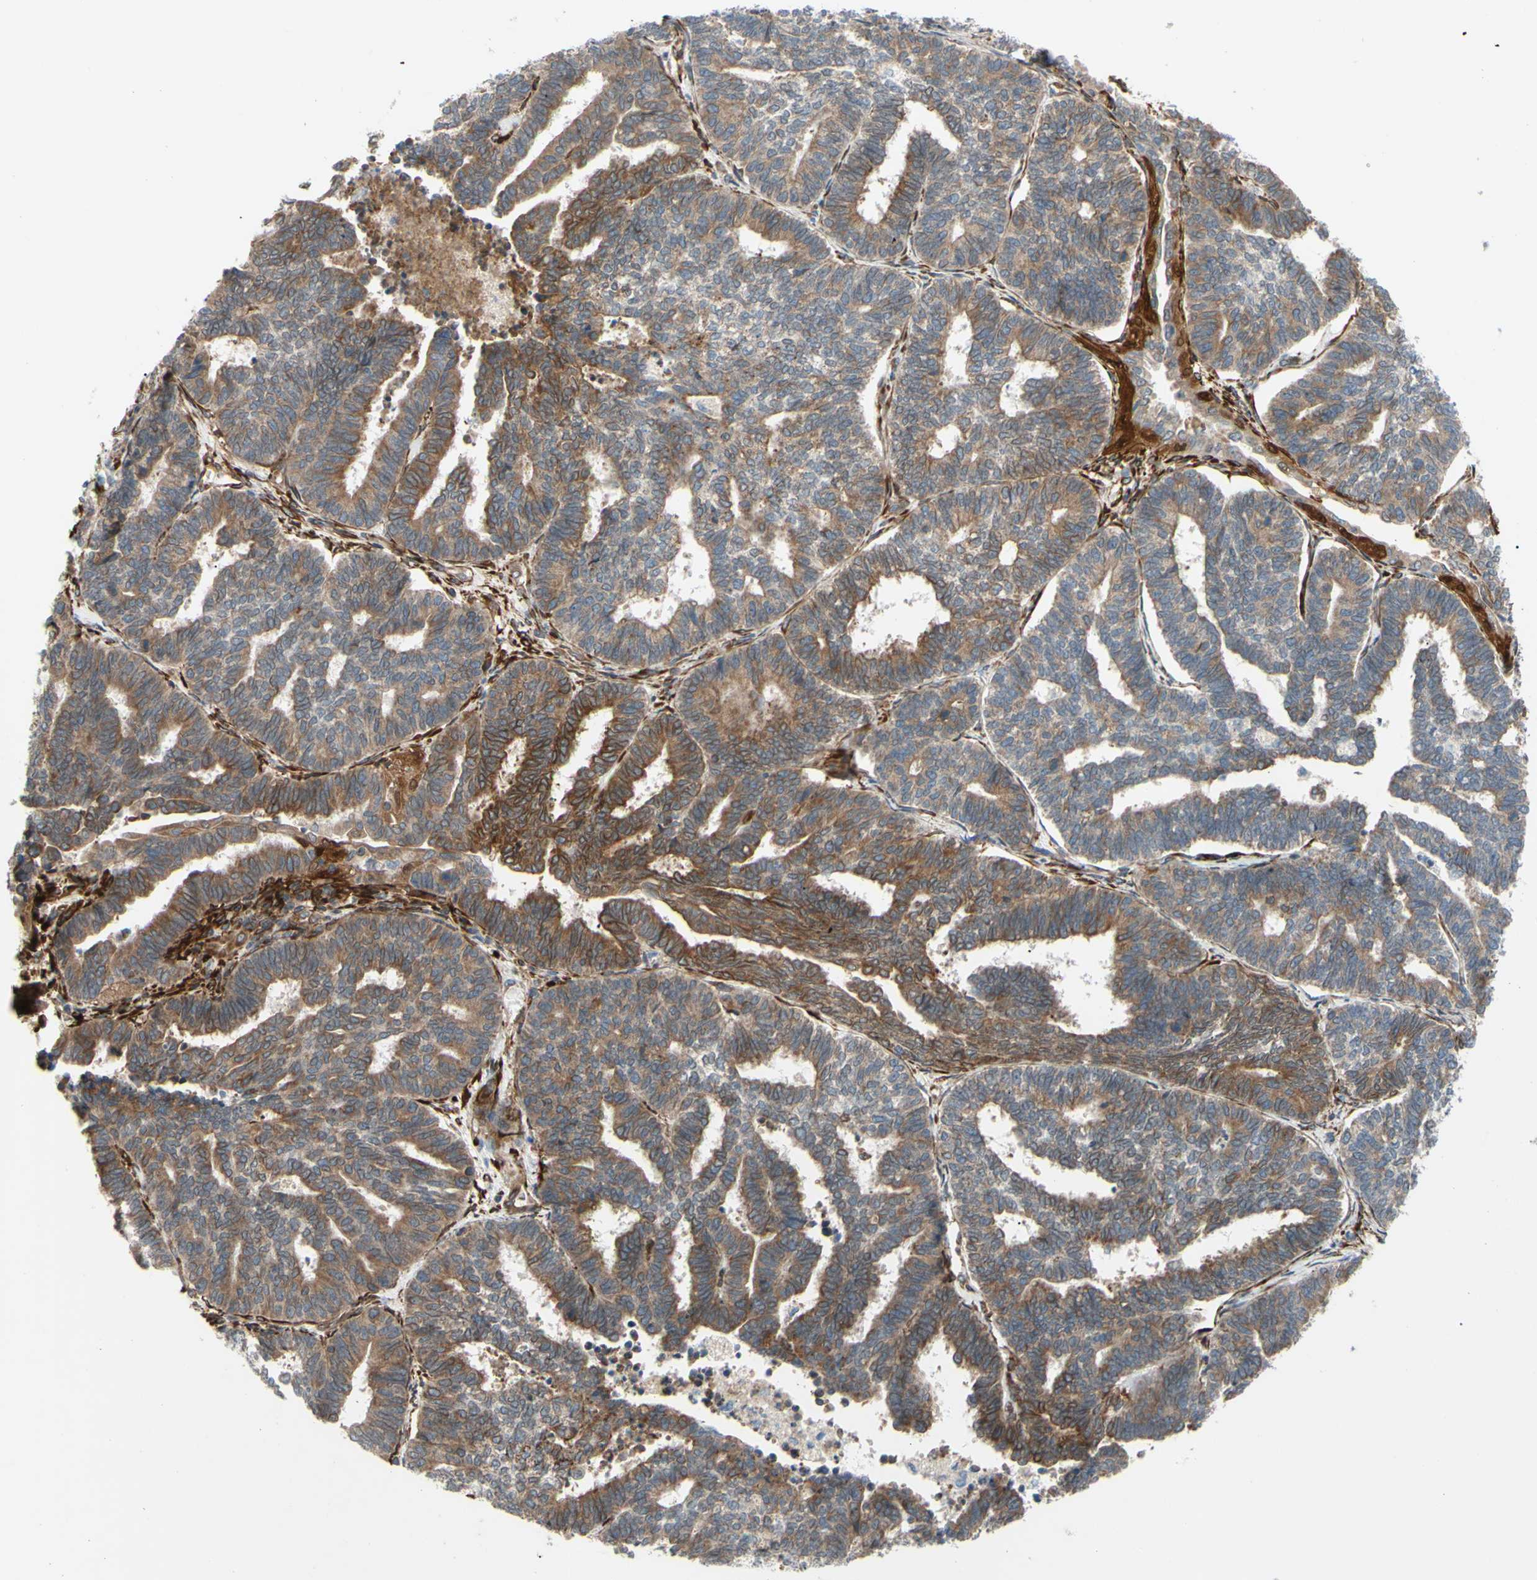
{"staining": {"intensity": "moderate", "quantity": ">75%", "location": "cytoplasmic/membranous"}, "tissue": "endometrial cancer", "cell_type": "Tumor cells", "image_type": "cancer", "snomed": [{"axis": "morphology", "description": "Adenocarcinoma, NOS"}, {"axis": "topography", "description": "Endometrium"}], "caption": "Endometrial cancer stained with IHC shows moderate cytoplasmic/membranous positivity in about >75% of tumor cells.", "gene": "PRAF2", "patient": {"sex": "female", "age": 70}}